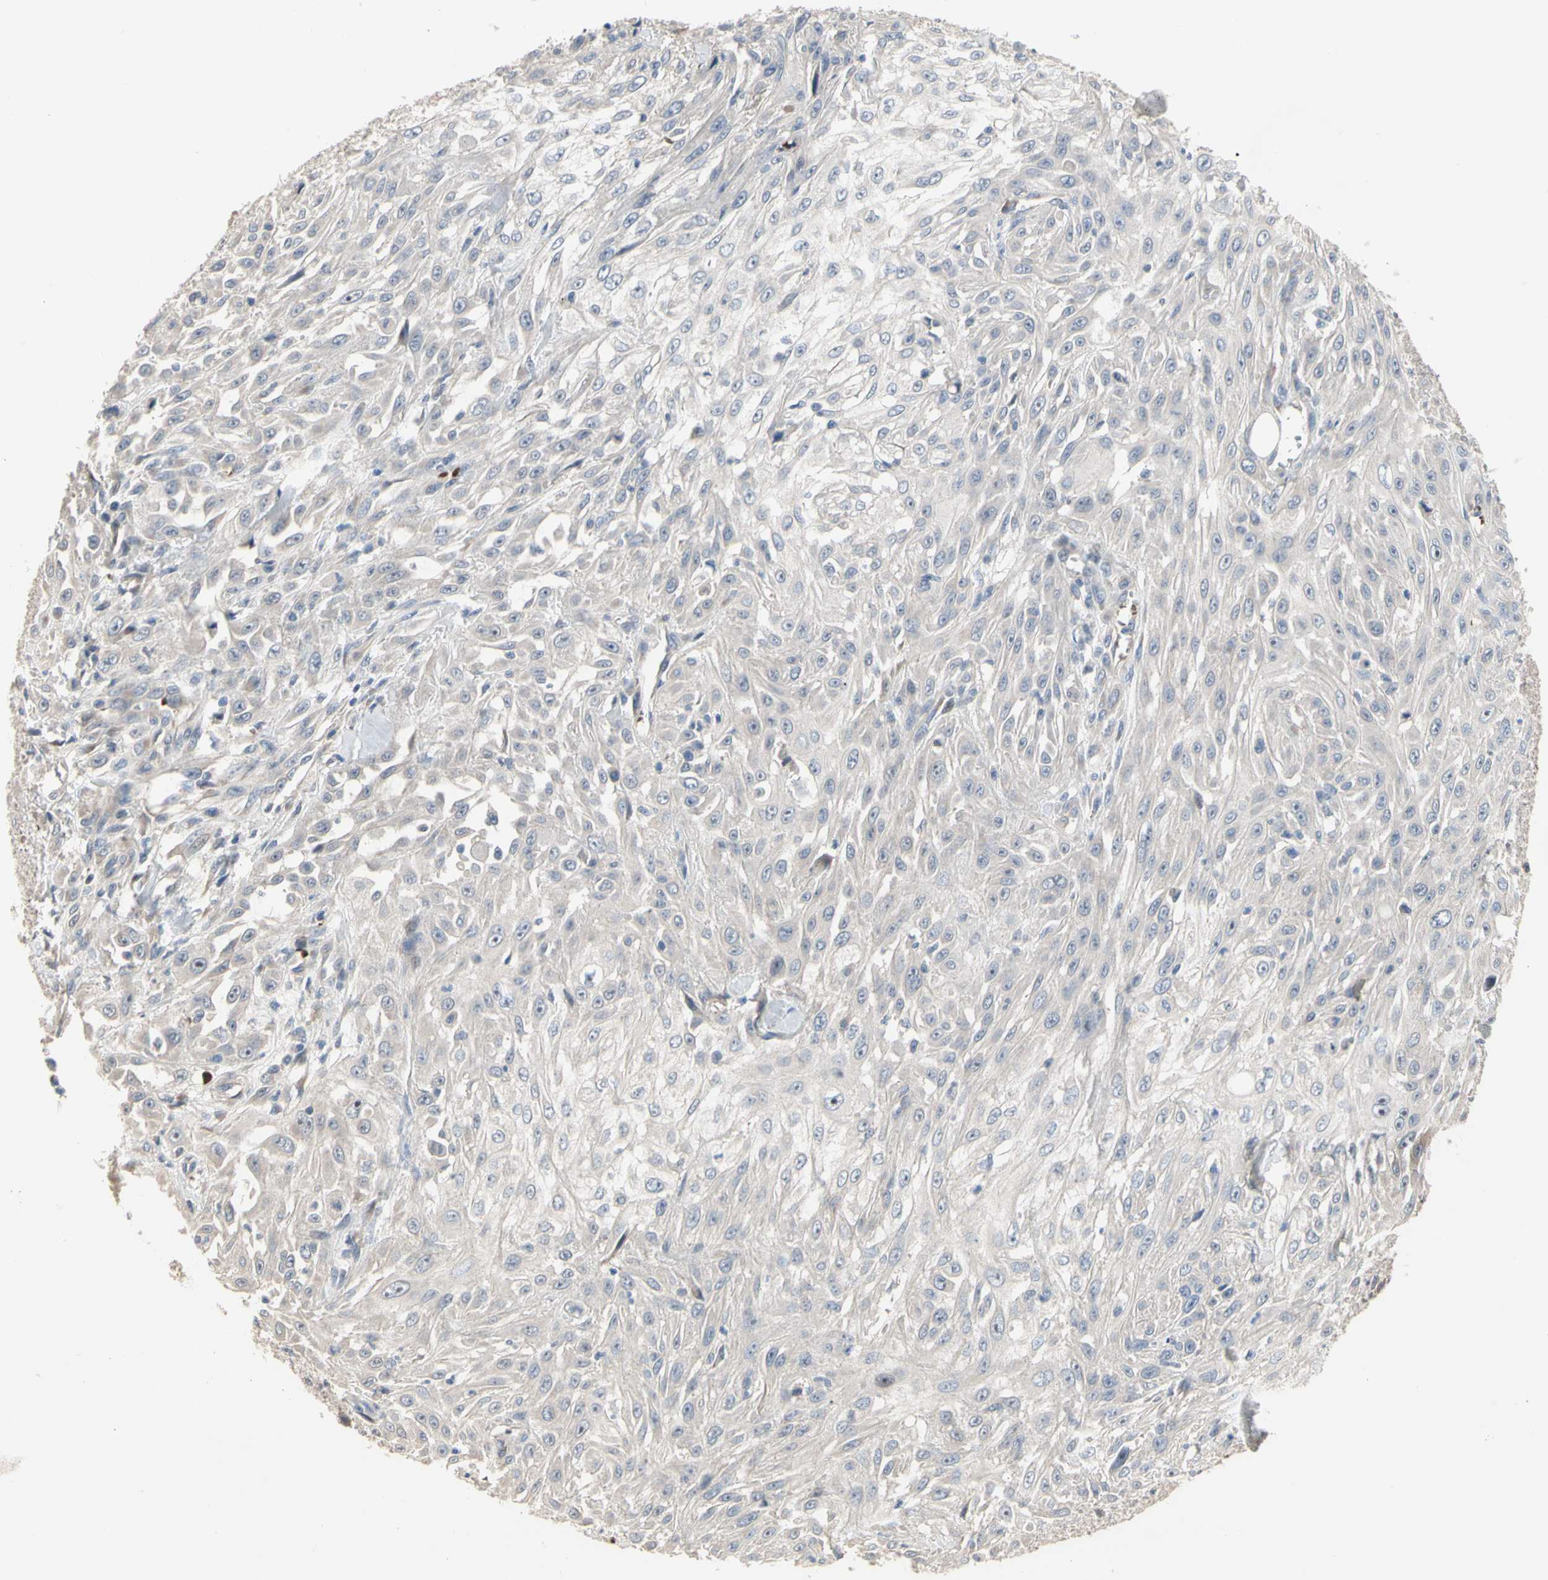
{"staining": {"intensity": "negative", "quantity": "none", "location": "none"}, "tissue": "skin cancer", "cell_type": "Tumor cells", "image_type": "cancer", "snomed": [{"axis": "morphology", "description": "Squamous cell carcinoma, NOS"}, {"axis": "topography", "description": "Skin"}], "caption": "Histopathology image shows no protein expression in tumor cells of squamous cell carcinoma (skin) tissue.", "gene": "HMGCR", "patient": {"sex": "male", "age": 75}}